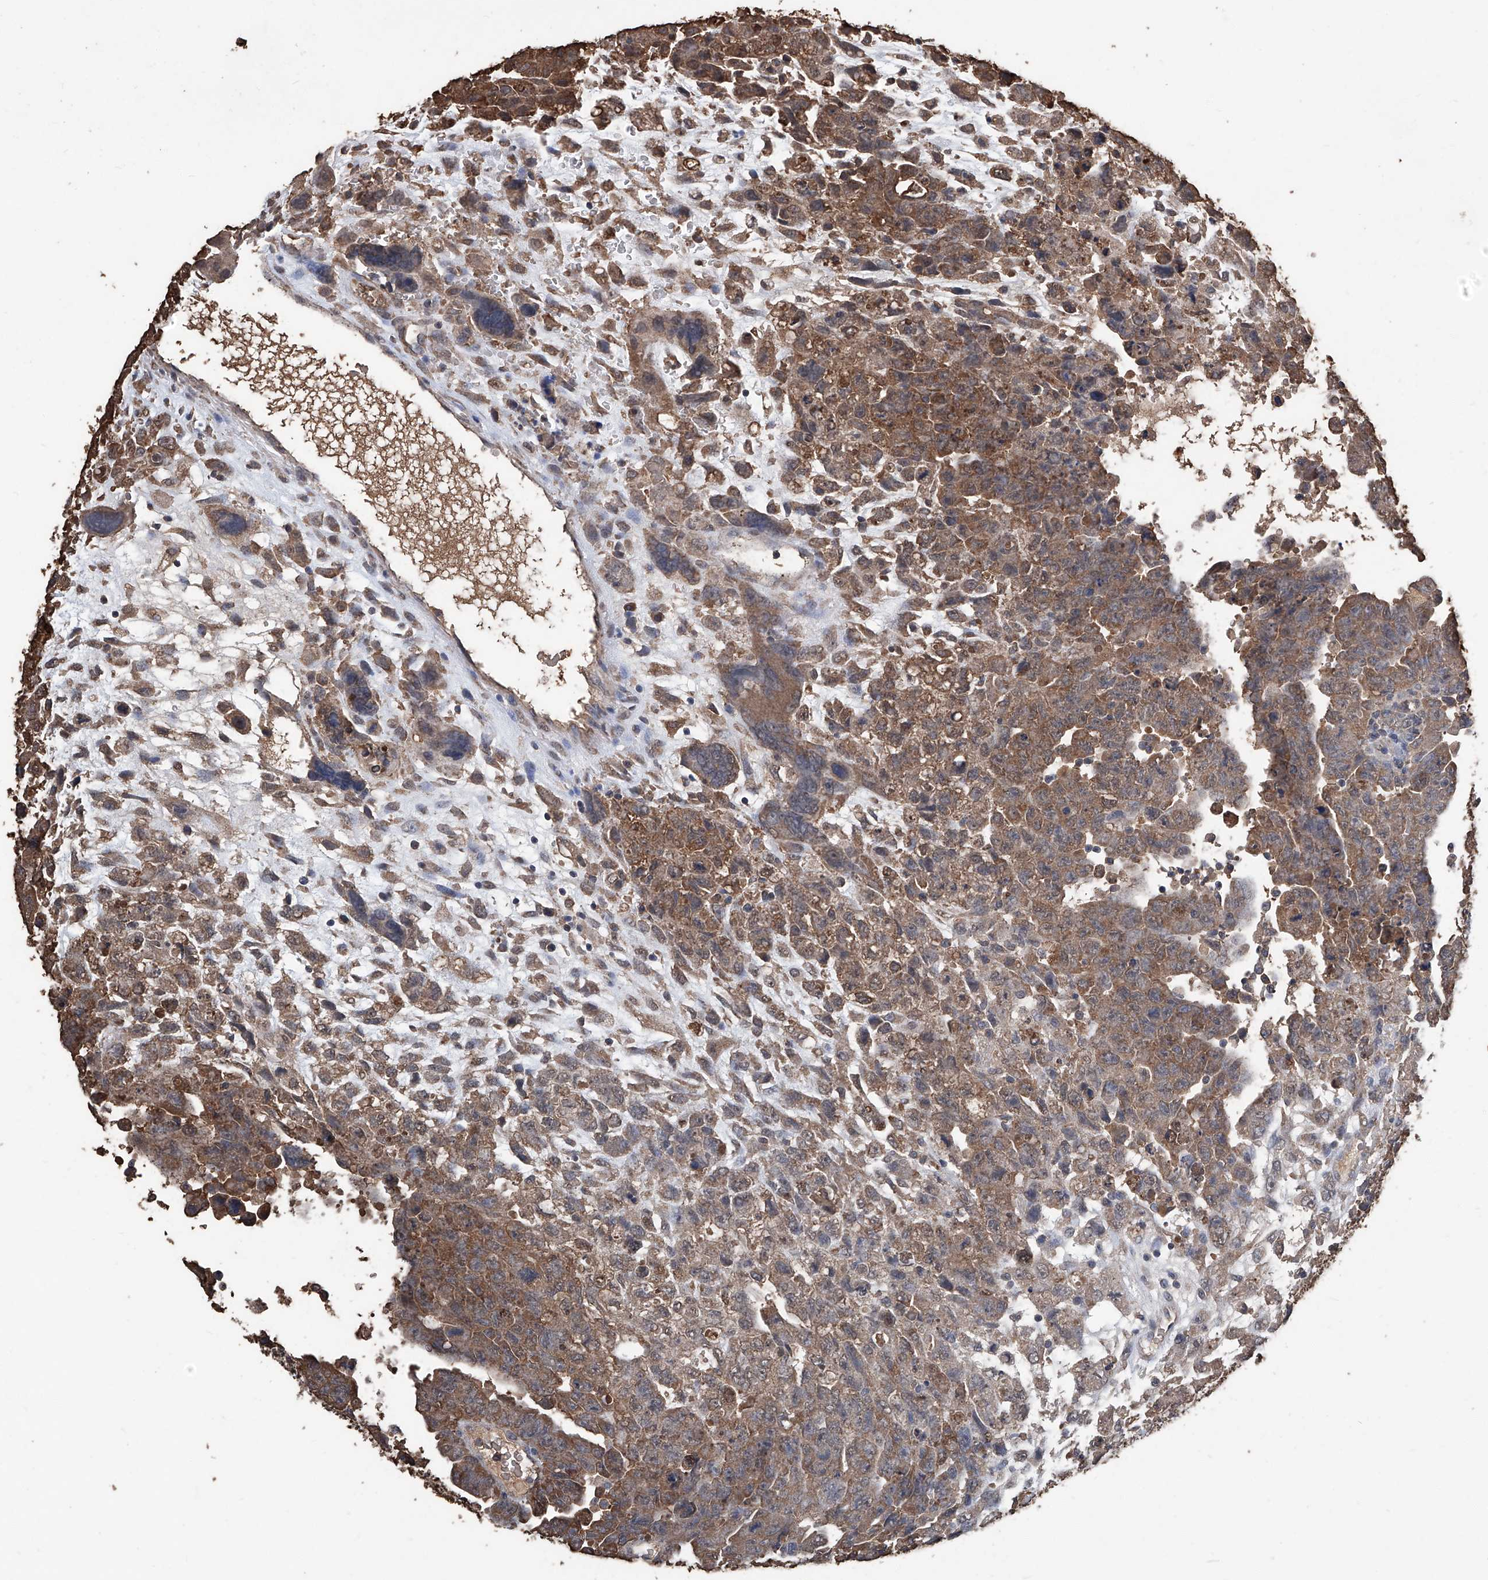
{"staining": {"intensity": "strong", "quantity": ">75%", "location": "cytoplasmic/membranous"}, "tissue": "testis cancer", "cell_type": "Tumor cells", "image_type": "cancer", "snomed": [{"axis": "morphology", "description": "Carcinoma, Embryonal, NOS"}, {"axis": "topography", "description": "Testis"}], "caption": "Brown immunohistochemical staining in testis cancer displays strong cytoplasmic/membranous staining in about >75% of tumor cells.", "gene": "STARD7", "patient": {"sex": "male", "age": 28}}